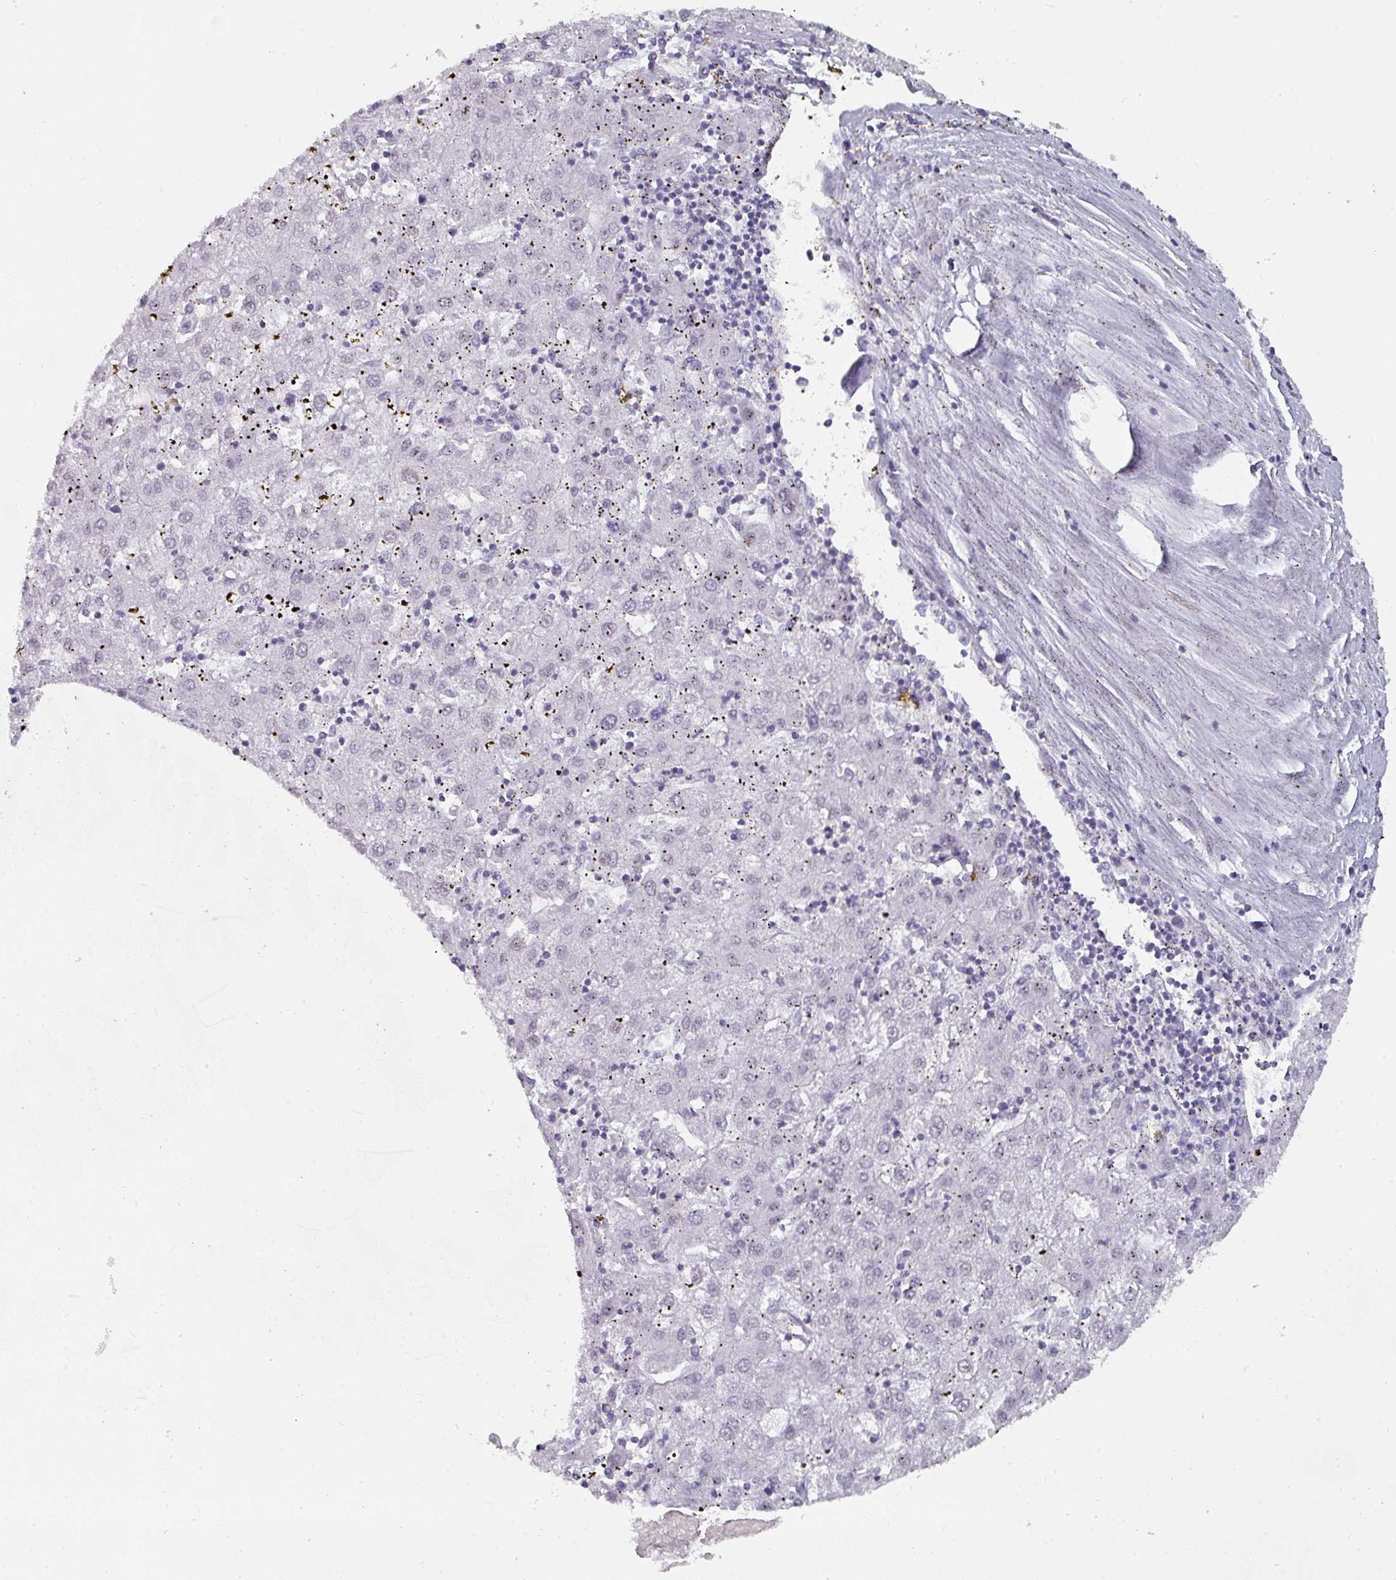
{"staining": {"intensity": "negative", "quantity": "none", "location": "none"}, "tissue": "liver cancer", "cell_type": "Tumor cells", "image_type": "cancer", "snomed": [{"axis": "morphology", "description": "Carcinoma, Hepatocellular, NOS"}, {"axis": "topography", "description": "Liver"}], "caption": "Immunohistochemistry of human hepatocellular carcinoma (liver) reveals no positivity in tumor cells.", "gene": "RASAL3", "patient": {"sex": "male", "age": 72}}